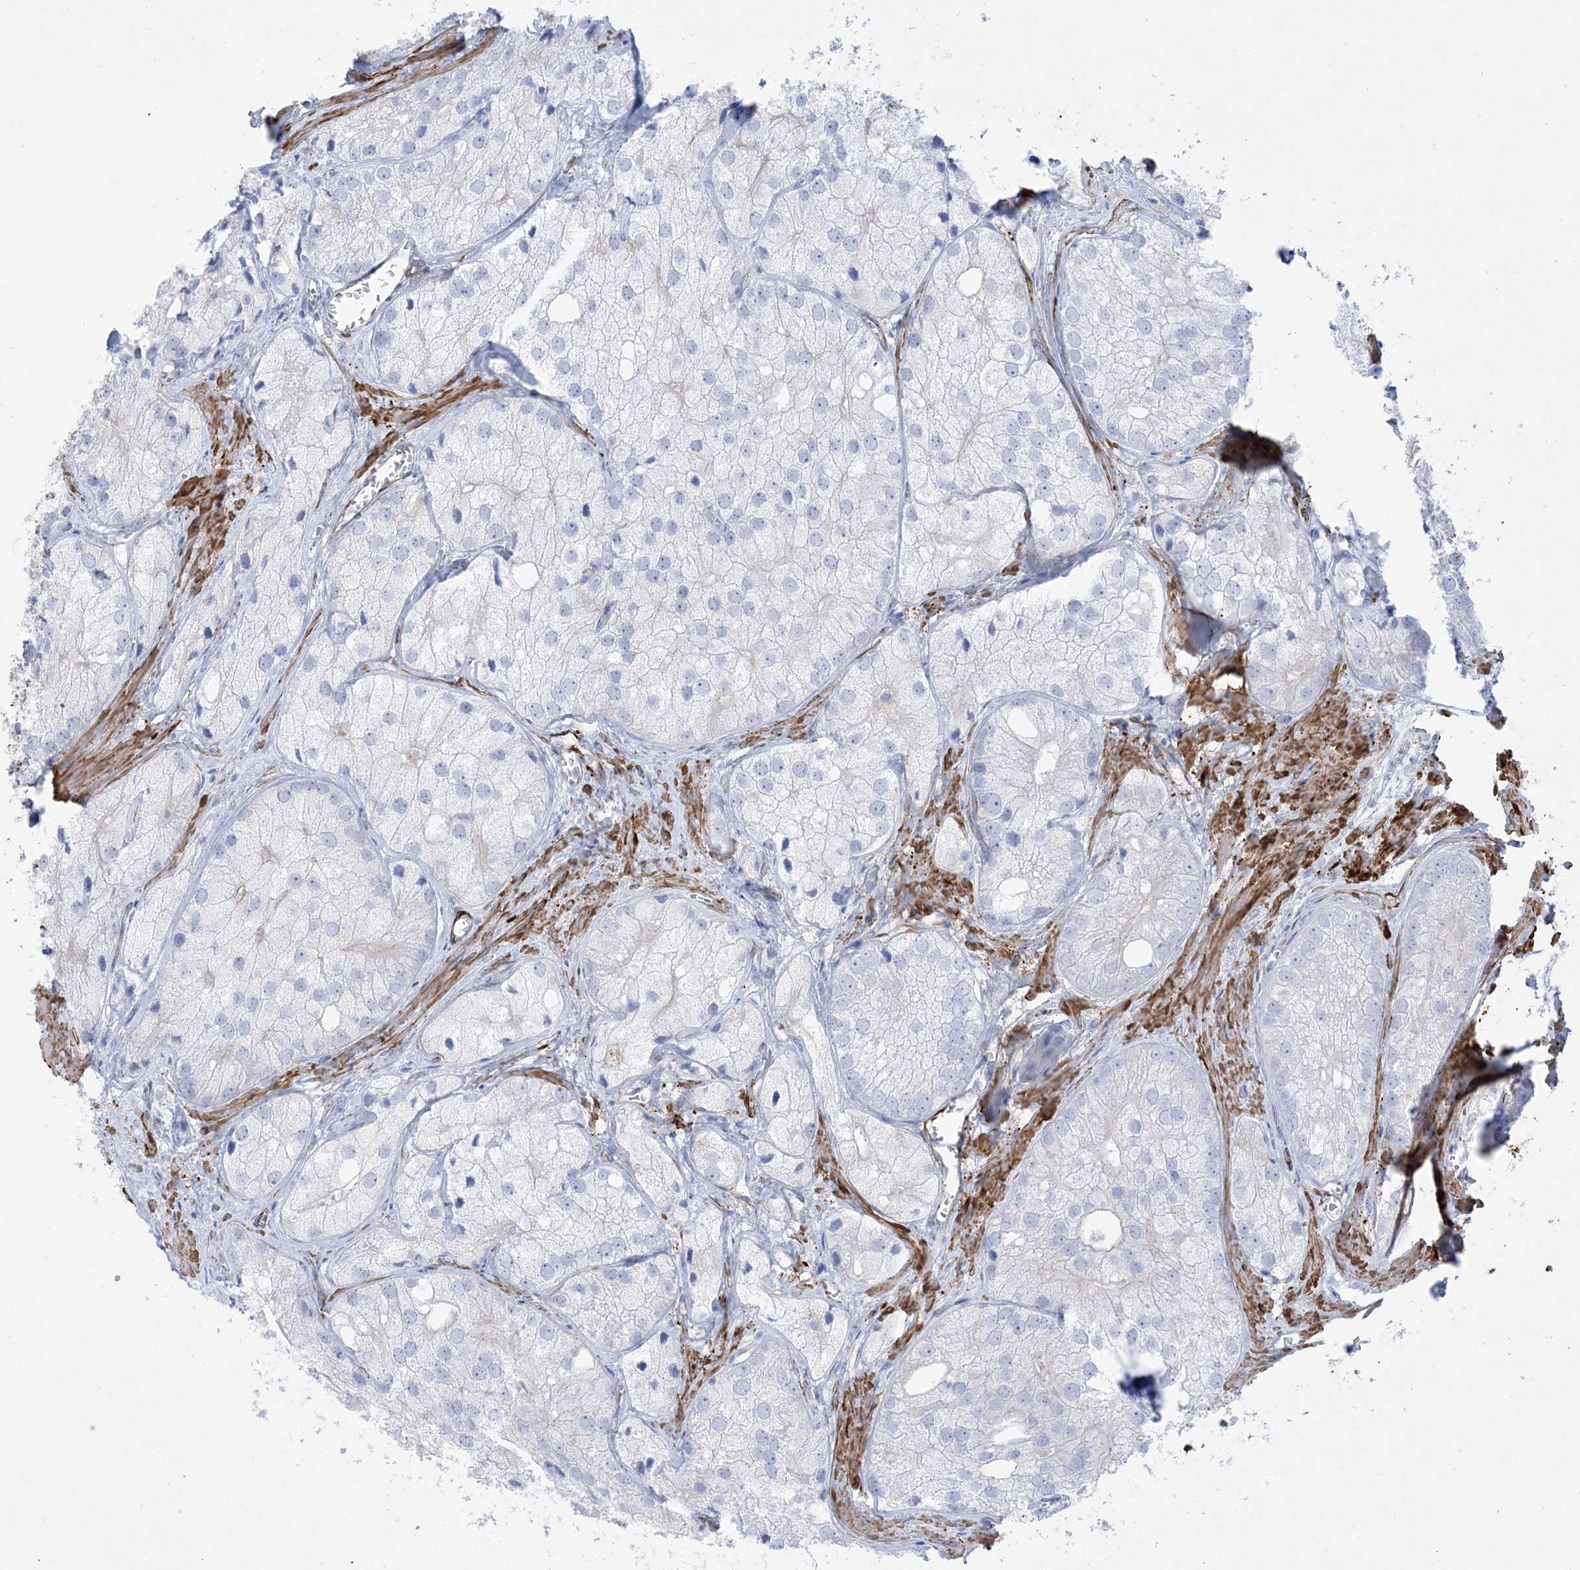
{"staining": {"intensity": "negative", "quantity": "none", "location": "none"}, "tissue": "prostate cancer", "cell_type": "Tumor cells", "image_type": "cancer", "snomed": [{"axis": "morphology", "description": "Adenocarcinoma, Low grade"}, {"axis": "topography", "description": "Prostate"}], "caption": "This is an immunohistochemistry histopathology image of human low-grade adenocarcinoma (prostate). There is no staining in tumor cells.", "gene": "SHANK1", "patient": {"sex": "male", "age": 69}}